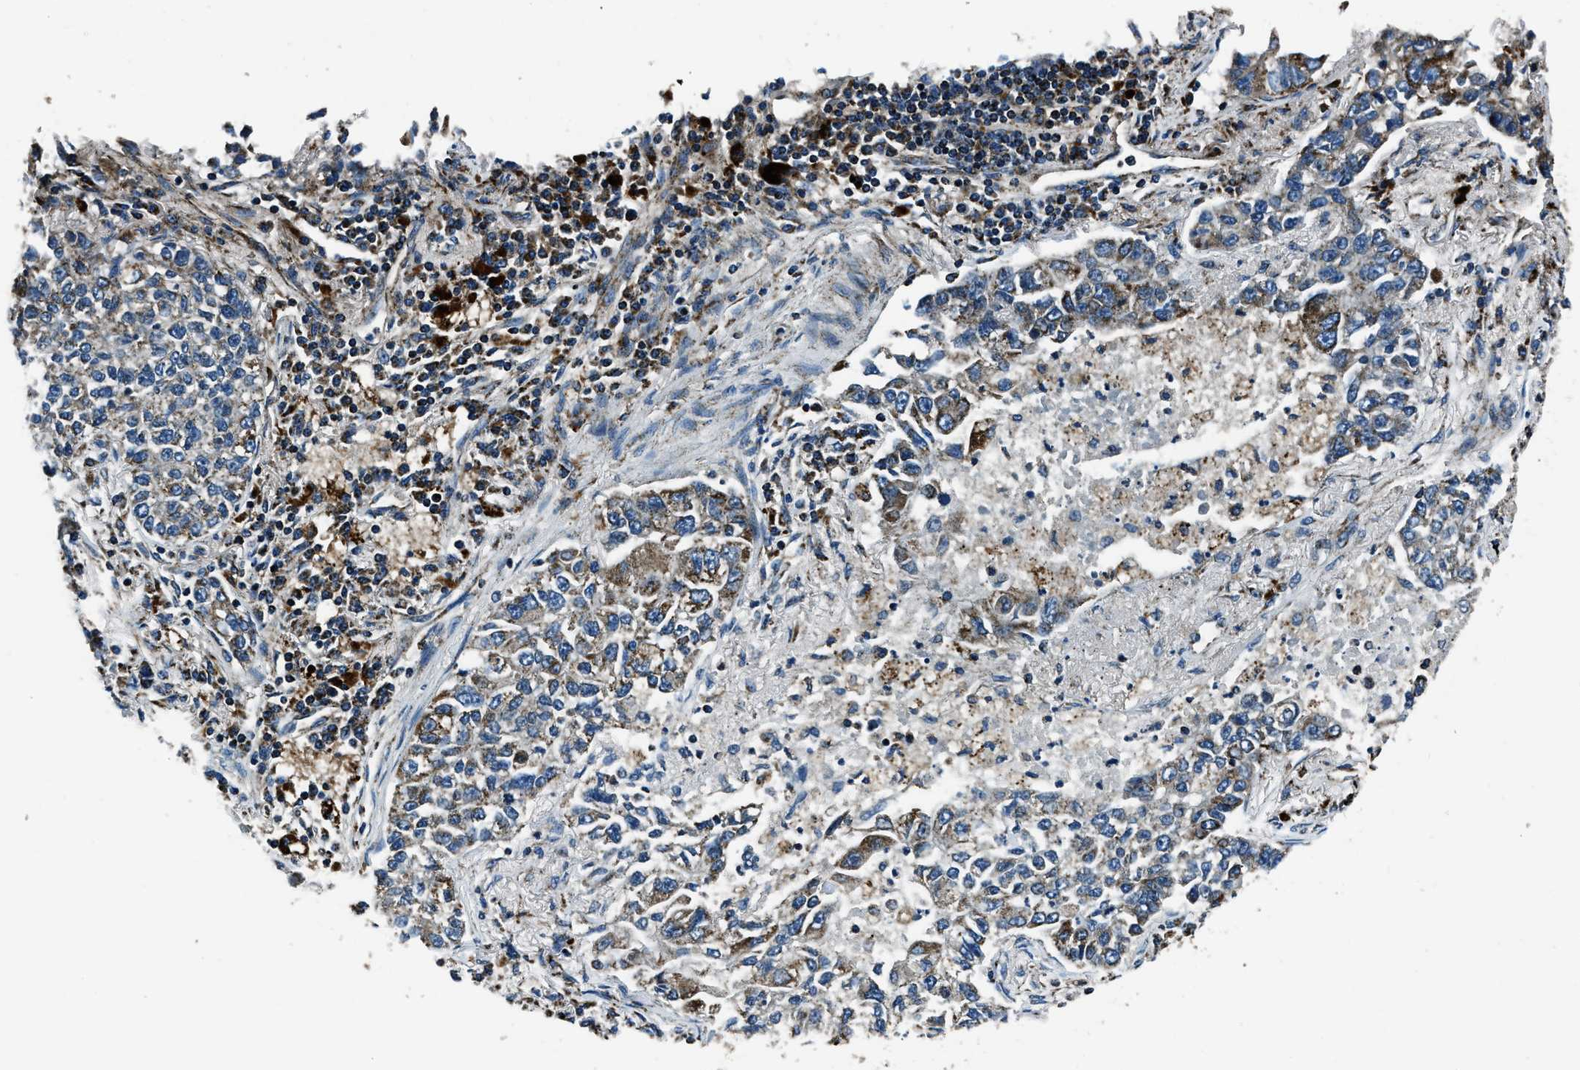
{"staining": {"intensity": "moderate", "quantity": "<25%", "location": "cytoplasmic/membranous"}, "tissue": "lung cancer", "cell_type": "Tumor cells", "image_type": "cancer", "snomed": [{"axis": "morphology", "description": "Adenocarcinoma, NOS"}, {"axis": "topography", "description": "Lung"}], "caption": "A high-resolution micrograph shows immunohistochemistry staining of adenocarcinoma (lung), which shows moderate cytoplasmic/membranous staining in approximately <25% of tumor cells. (Brightfield microscopy of DAB IHC at high magnification).", "gene": "OGDH", "patient": {"sex": "male", "age": 49}}